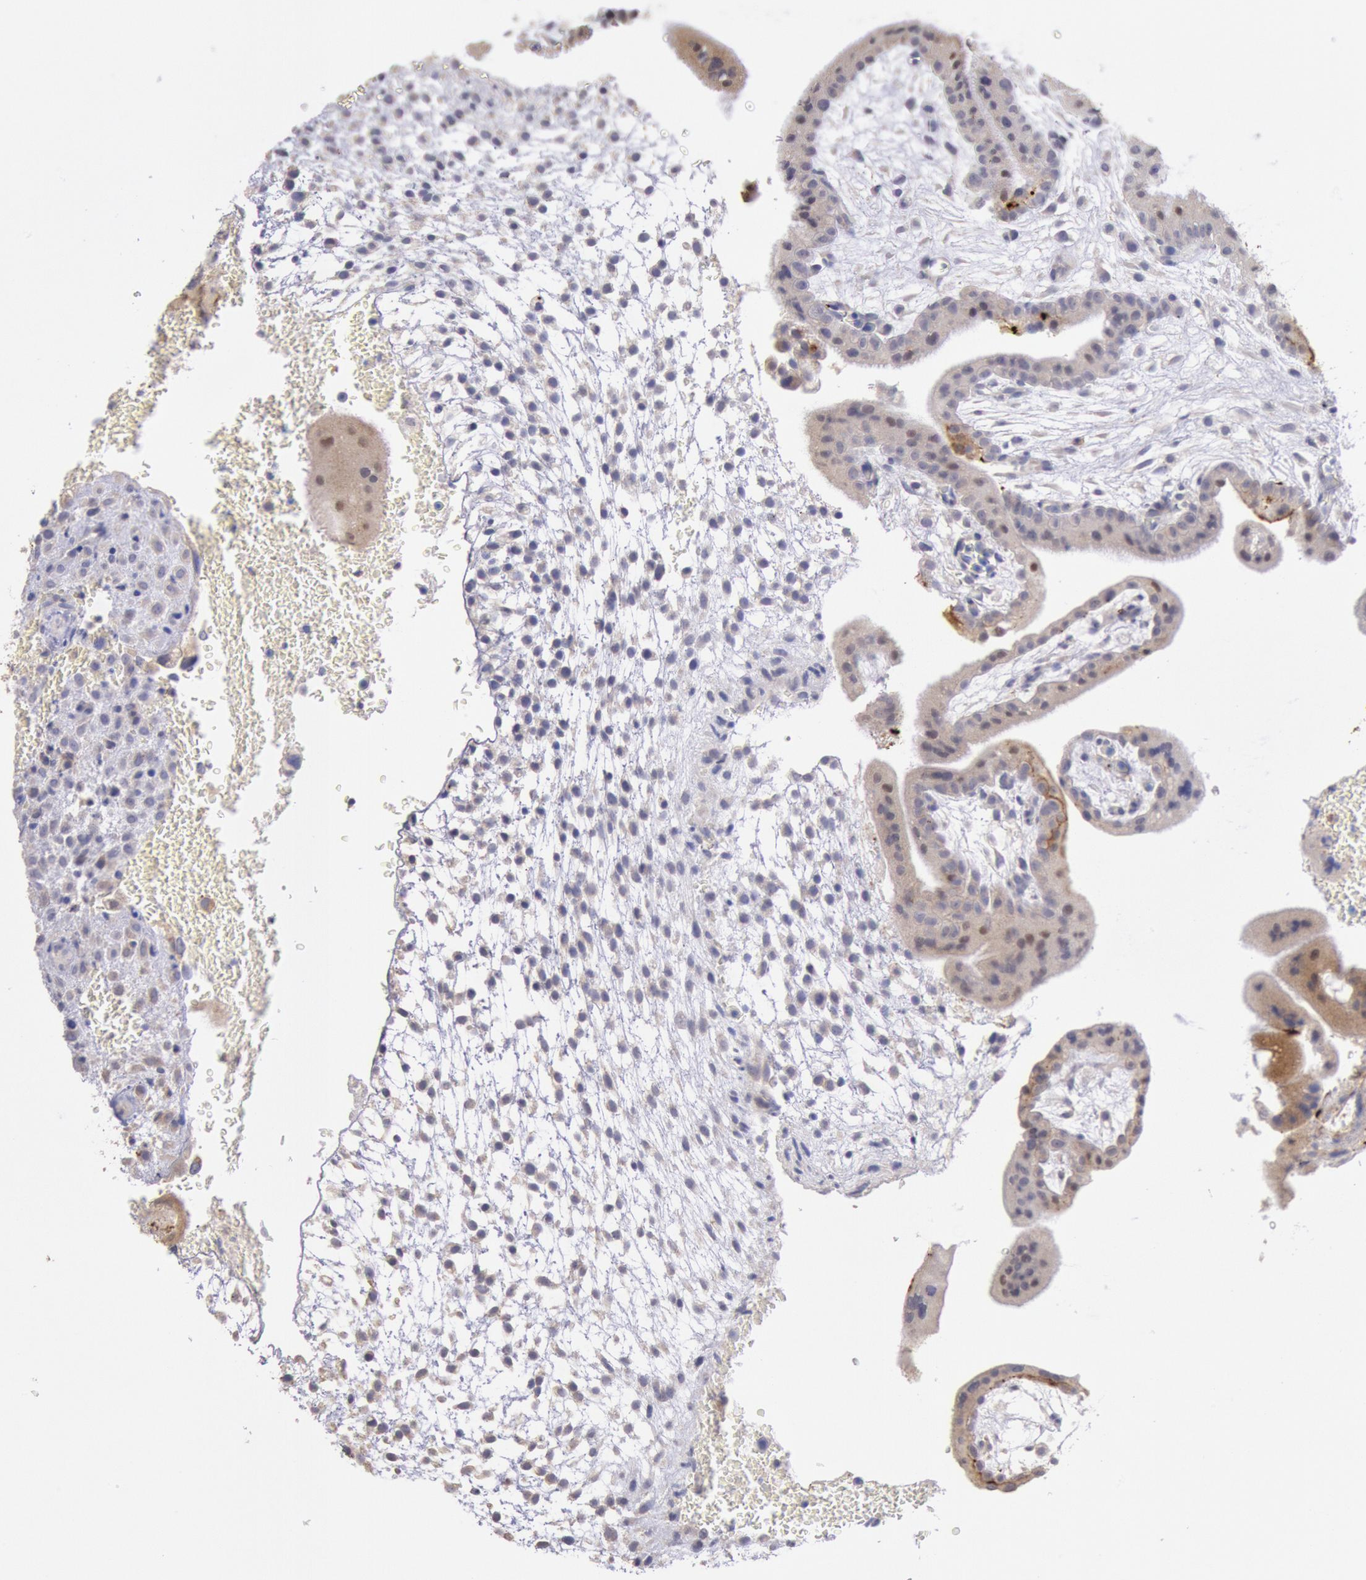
{"staining": {"intensity": "moderate", "quantity": "25%-75%", "location": "cytoplasmic/membranous"}, "tissue": "placenta", "cell_type": "Decidual cells", "image_type": "normal", "snomed": [{"axis": "morphology", "description": "Normal tissue, NOS"}, {"axis": "topography", "description": "Placenta"}], "caption": "Immunohistochemical staining of normal human placenta exhibits 25%-75% levels of moderate cytoplasmic/membranous protein positivity in approximately 25%-75% of decidual cells. Immunohistochemistry stains the protein in brown and the nuclei are stained blue.", "gene": "GAL3ST1", "patient": {"sex": "female", "age": 35}}